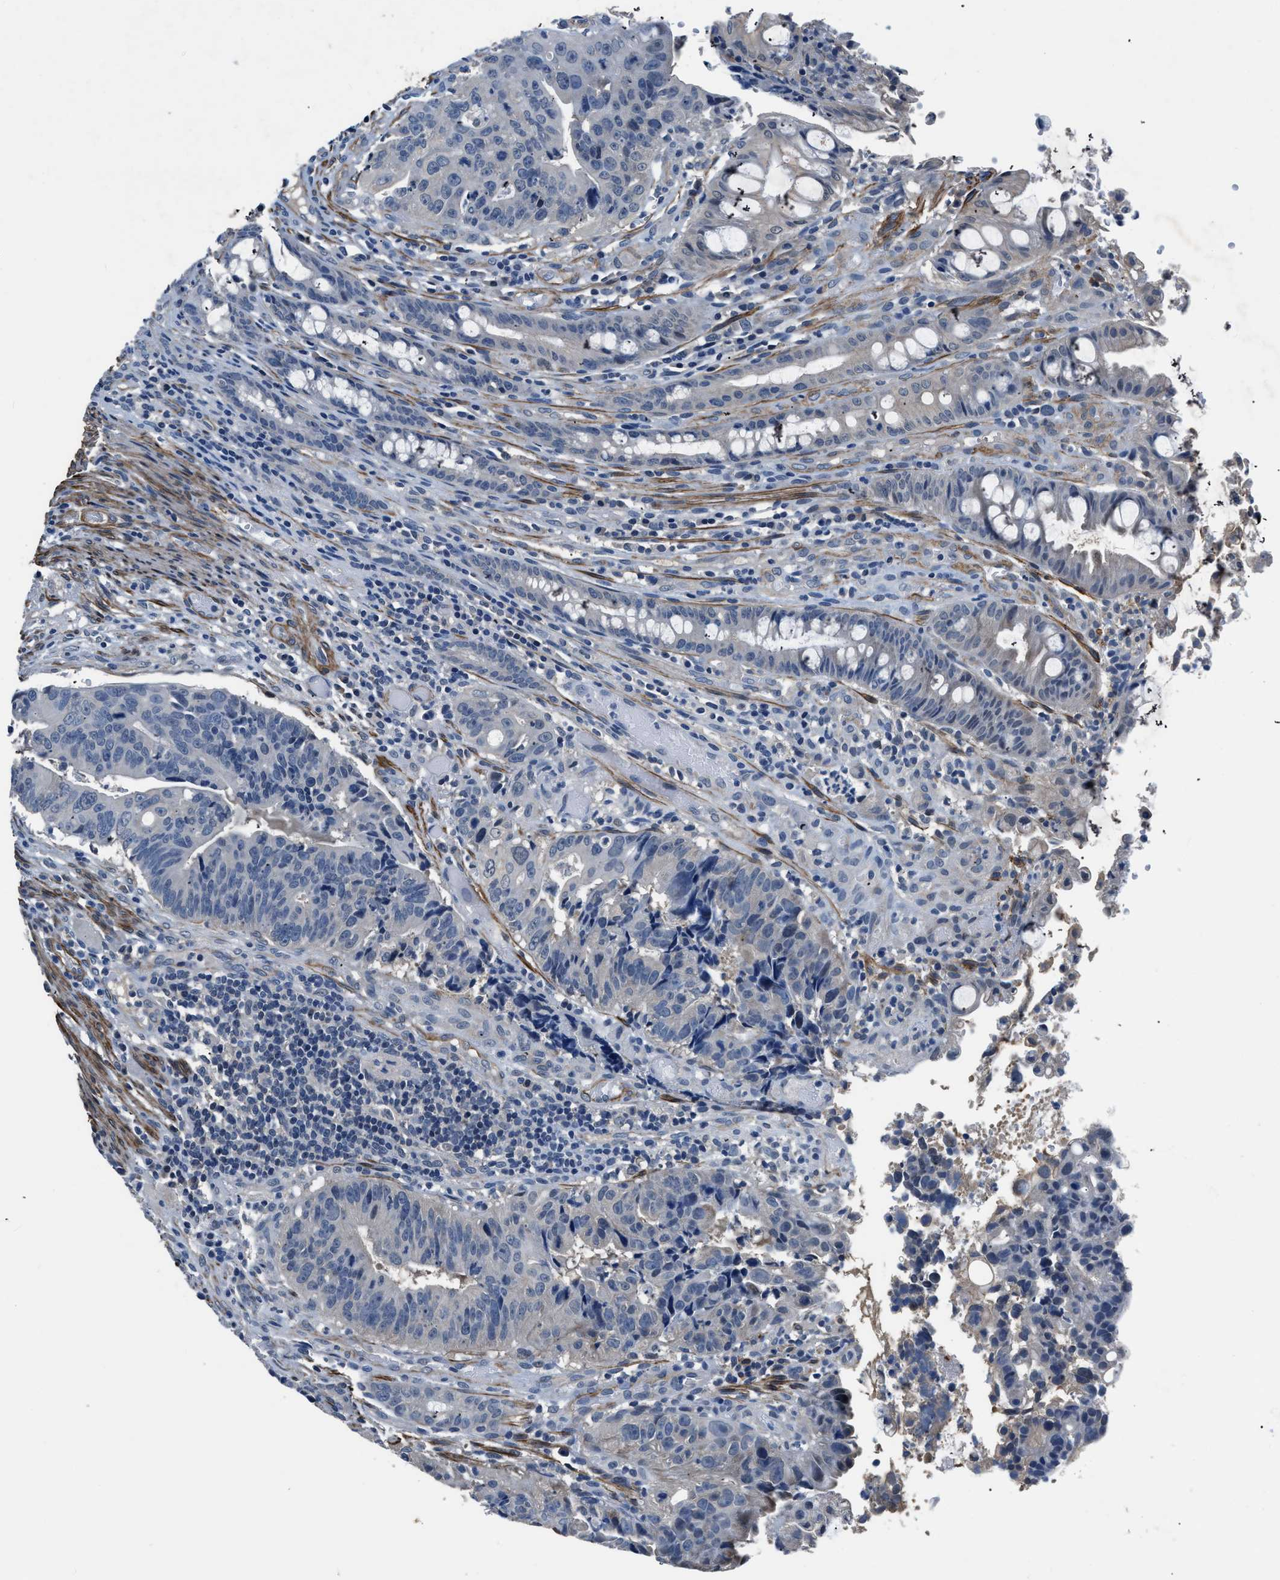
{"staining": {"intensity": "negative", "quantity": "none", "location": "none"}, "tissue": "colorectal cancer", "cell_type": "Tumor cells", "image_type": "cancer", "snomed": [{"axis": "morphology", "description": "Adenocarcinoma, NOS"}, {"axis": "topography", "description": "Colon"}], "caption": "Immunohistochemistry photomicrograph of neoplastic tissue: colorectal adenocarcinoma stained with DAB (3,3'-diaminobenzidine) demonstrates no significant protein expression in tumor cells.", "gene": "LANCL2", "patient": {"sex": "female", "age": 57}}